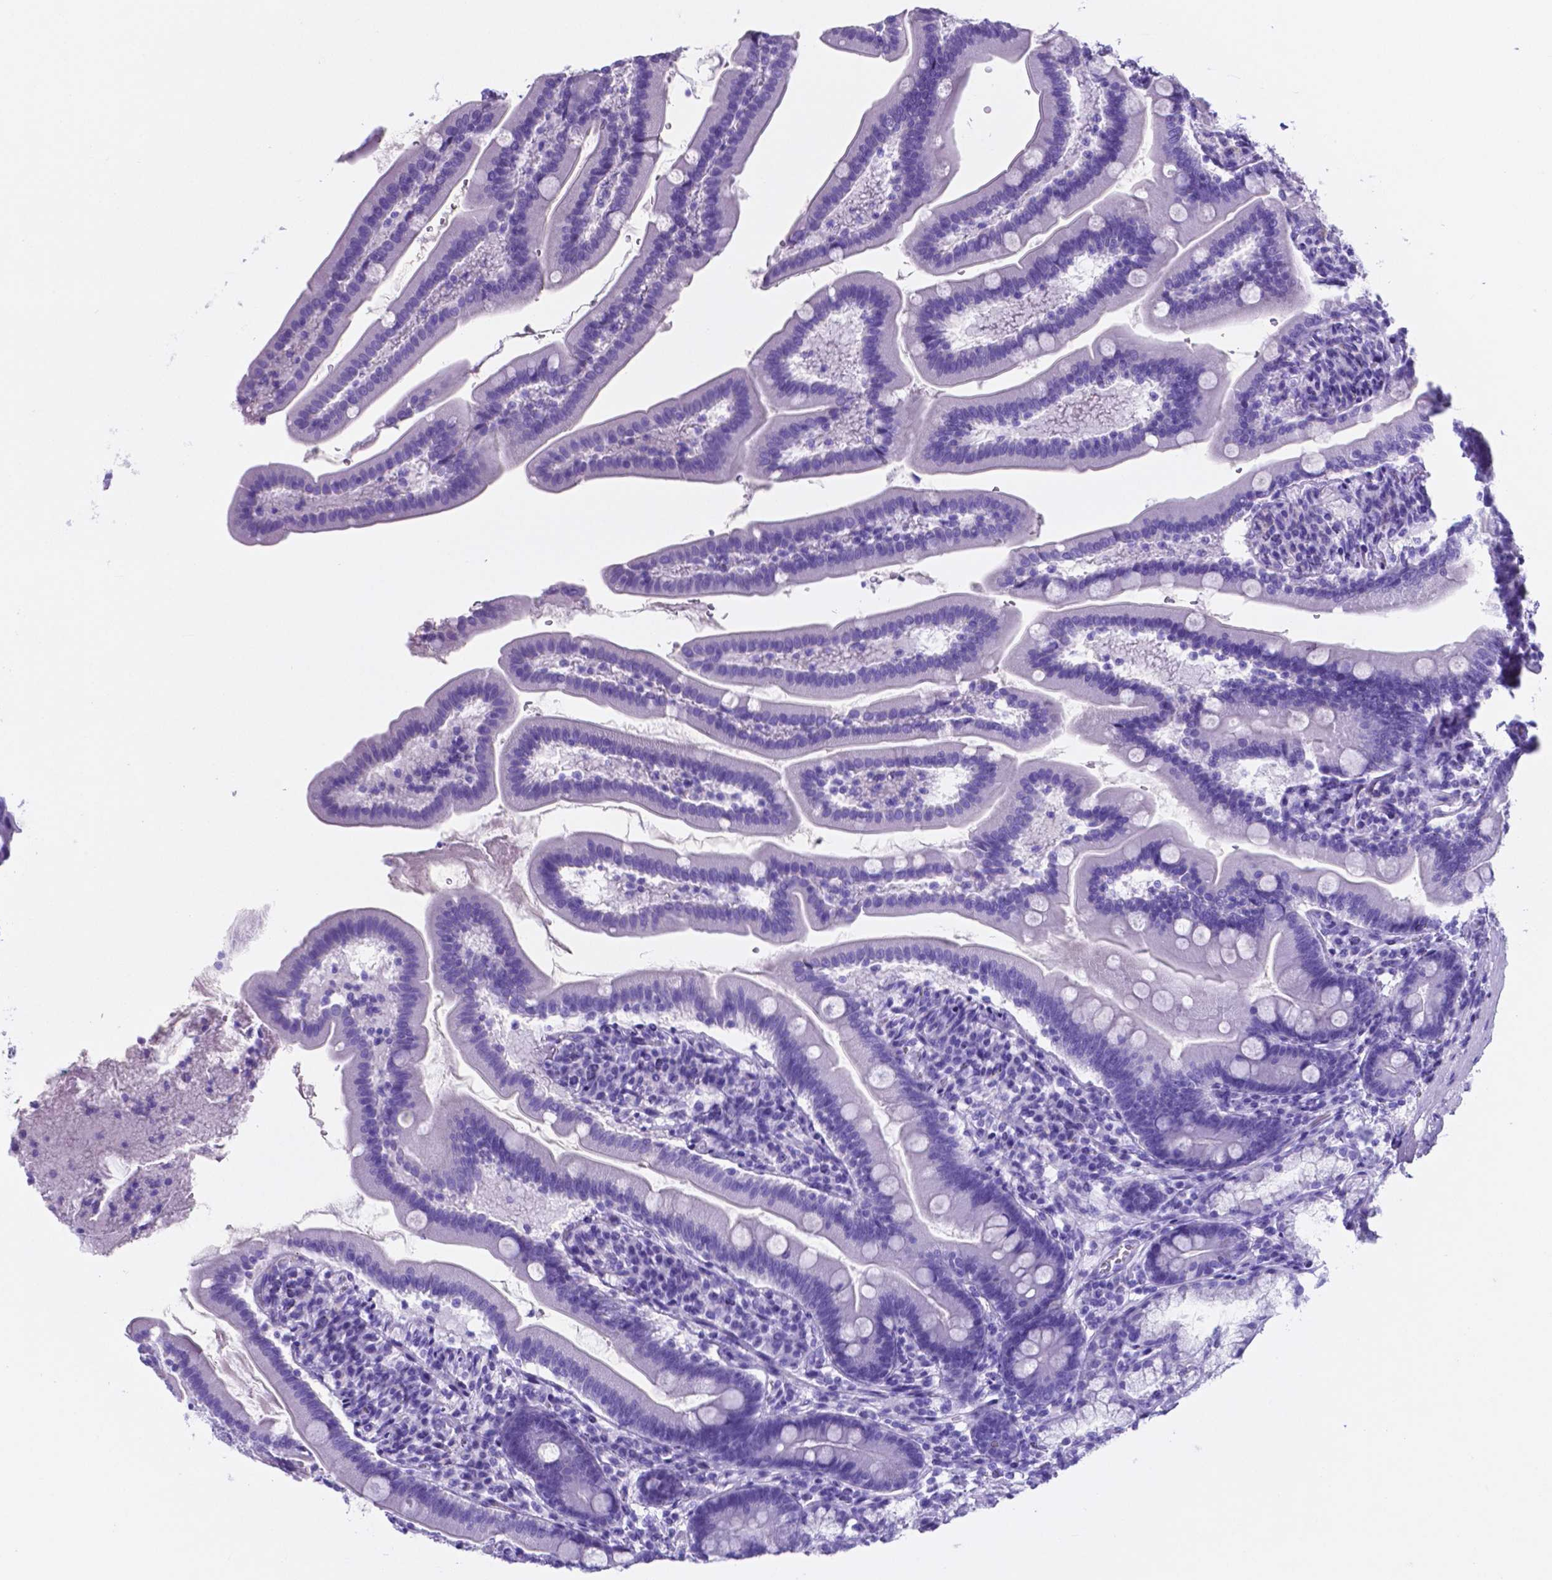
{"staining": {"intensity": "negative", "quantity": "none", "location": "none"}, "tissue": "duodenum", "cell_type": "Glandular cells", "image_type": "normal", "snomed": [{"axis": "morphology", "description": "Normal tissue, NOS"}, {"axis": "topography", "description": "Duodenum"}], "caption": "The histopathology image exhibits no significant positivity in glandular cells of duodenum.", "gene": "DNAAF8", "patient": {"sex": "female", "age": 67}}